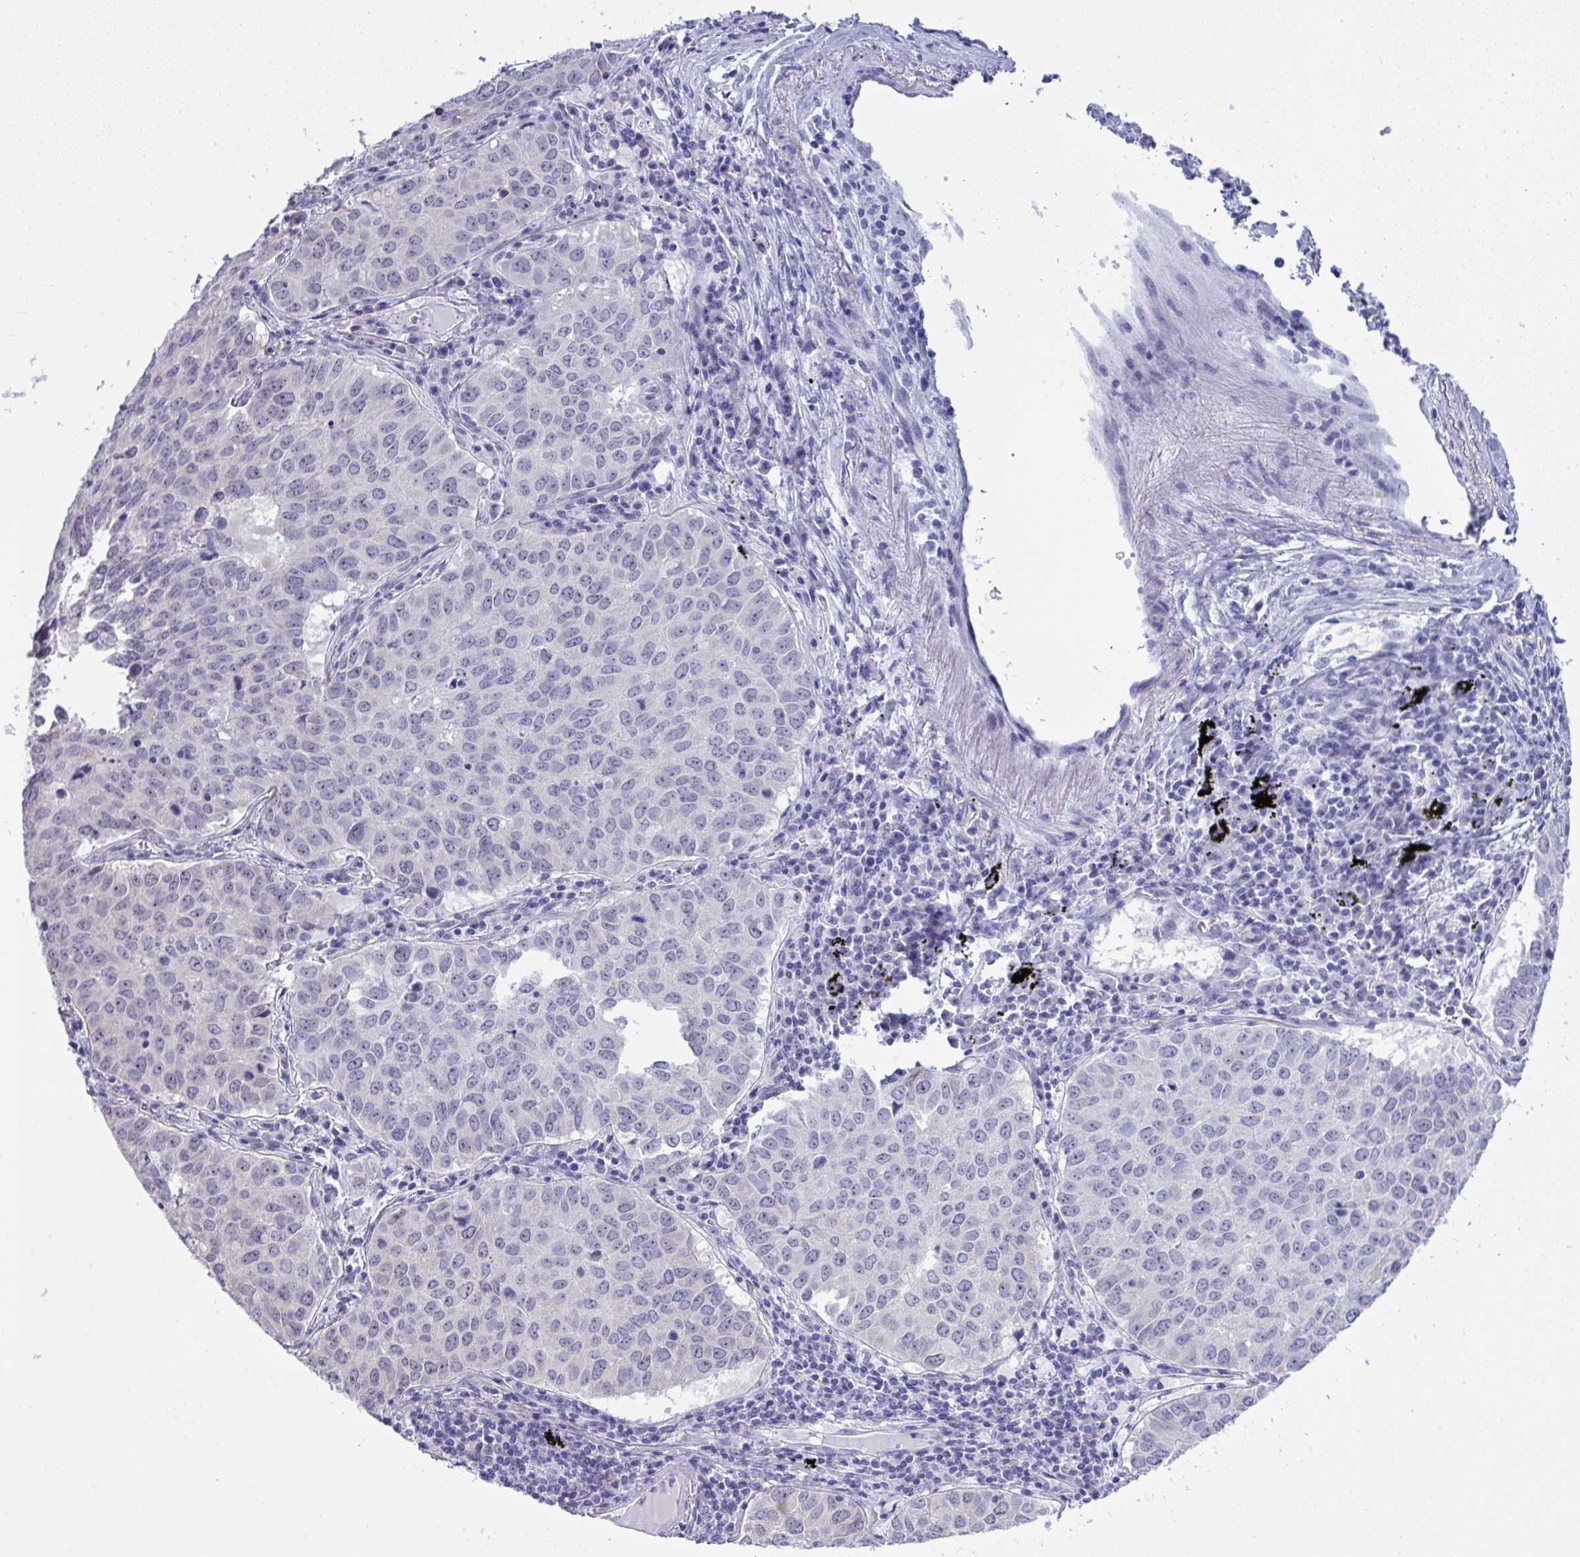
{"staining": {"intensity": "negative", "quantity": "none", "location": "none"}, "tissue": "lung cancer", "cell_type": "Tumor cells", "image_type": "cancer", "snomed": [{"axis": "morphology", "description": "Adenocarcinoma, NOS"}, {"axis": "topography", "description": "Lung"}], "caption": "This is an immunohistochemistry (IHC) photomicrograph of human lung cancer (adenocarcinoma). There is no expression in tumor cells.", "gene": "YBX2", "patient": {"sex": "female", "age": 50}}